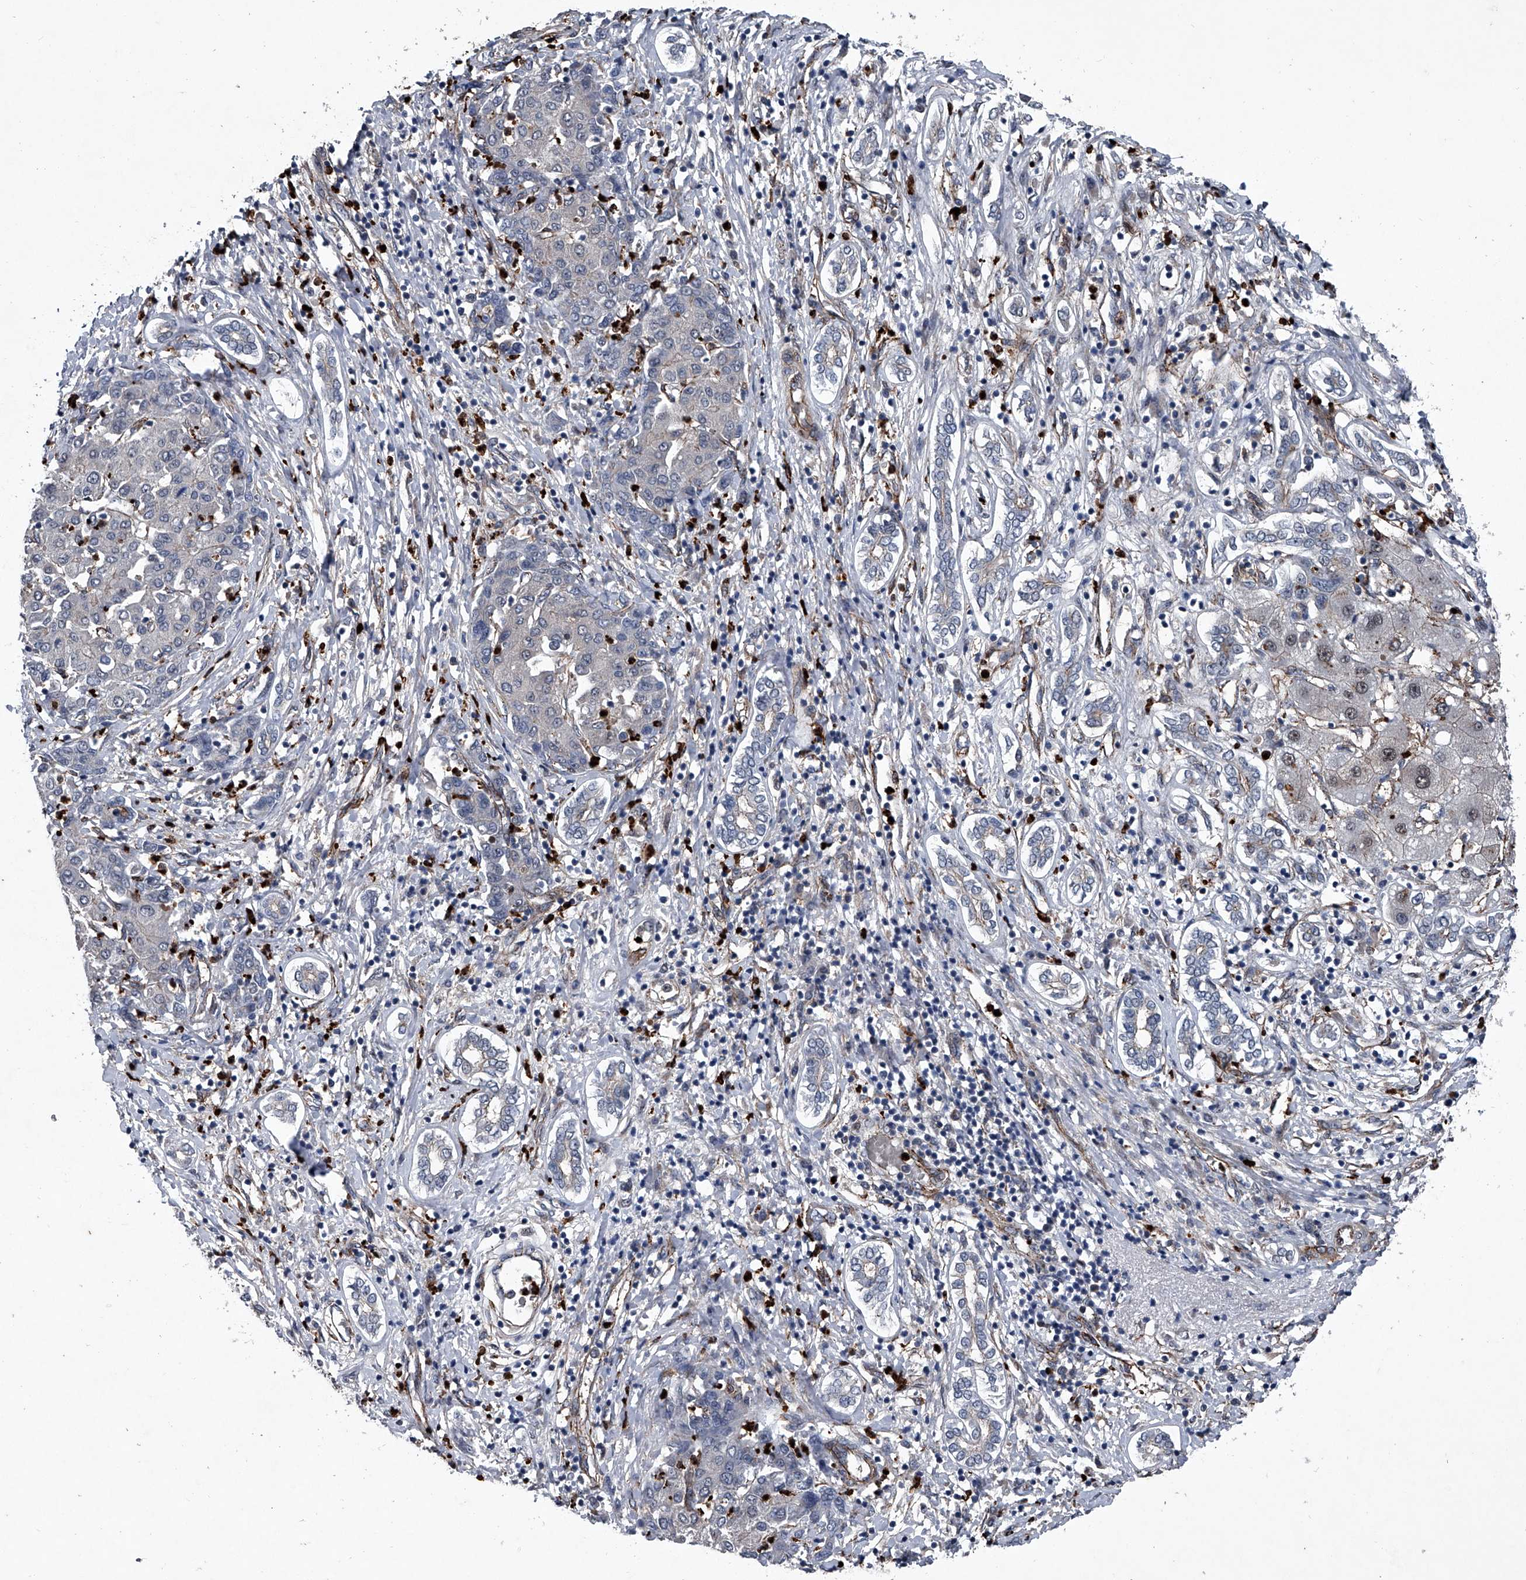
{"staining": {"intensity": "negative", "quantity": "none", "location": "none"}, "tissue": "liver cancer", "cell_type": "Tumor cells", "image_type": "cancer", "snomed": [{"axis": "morphology", "description": "Carcinoma, Hepatocellular, NOS"}, {"axis": "topography", "description": "Liver"}], "caption": "This is an immunohistochemistry histopathology image of human liver hepatocellular carcinoma. There is no positivity in tumor cells.", "gene": "MAPKAP1", "patient": {"sex": "male", "age": 65}}